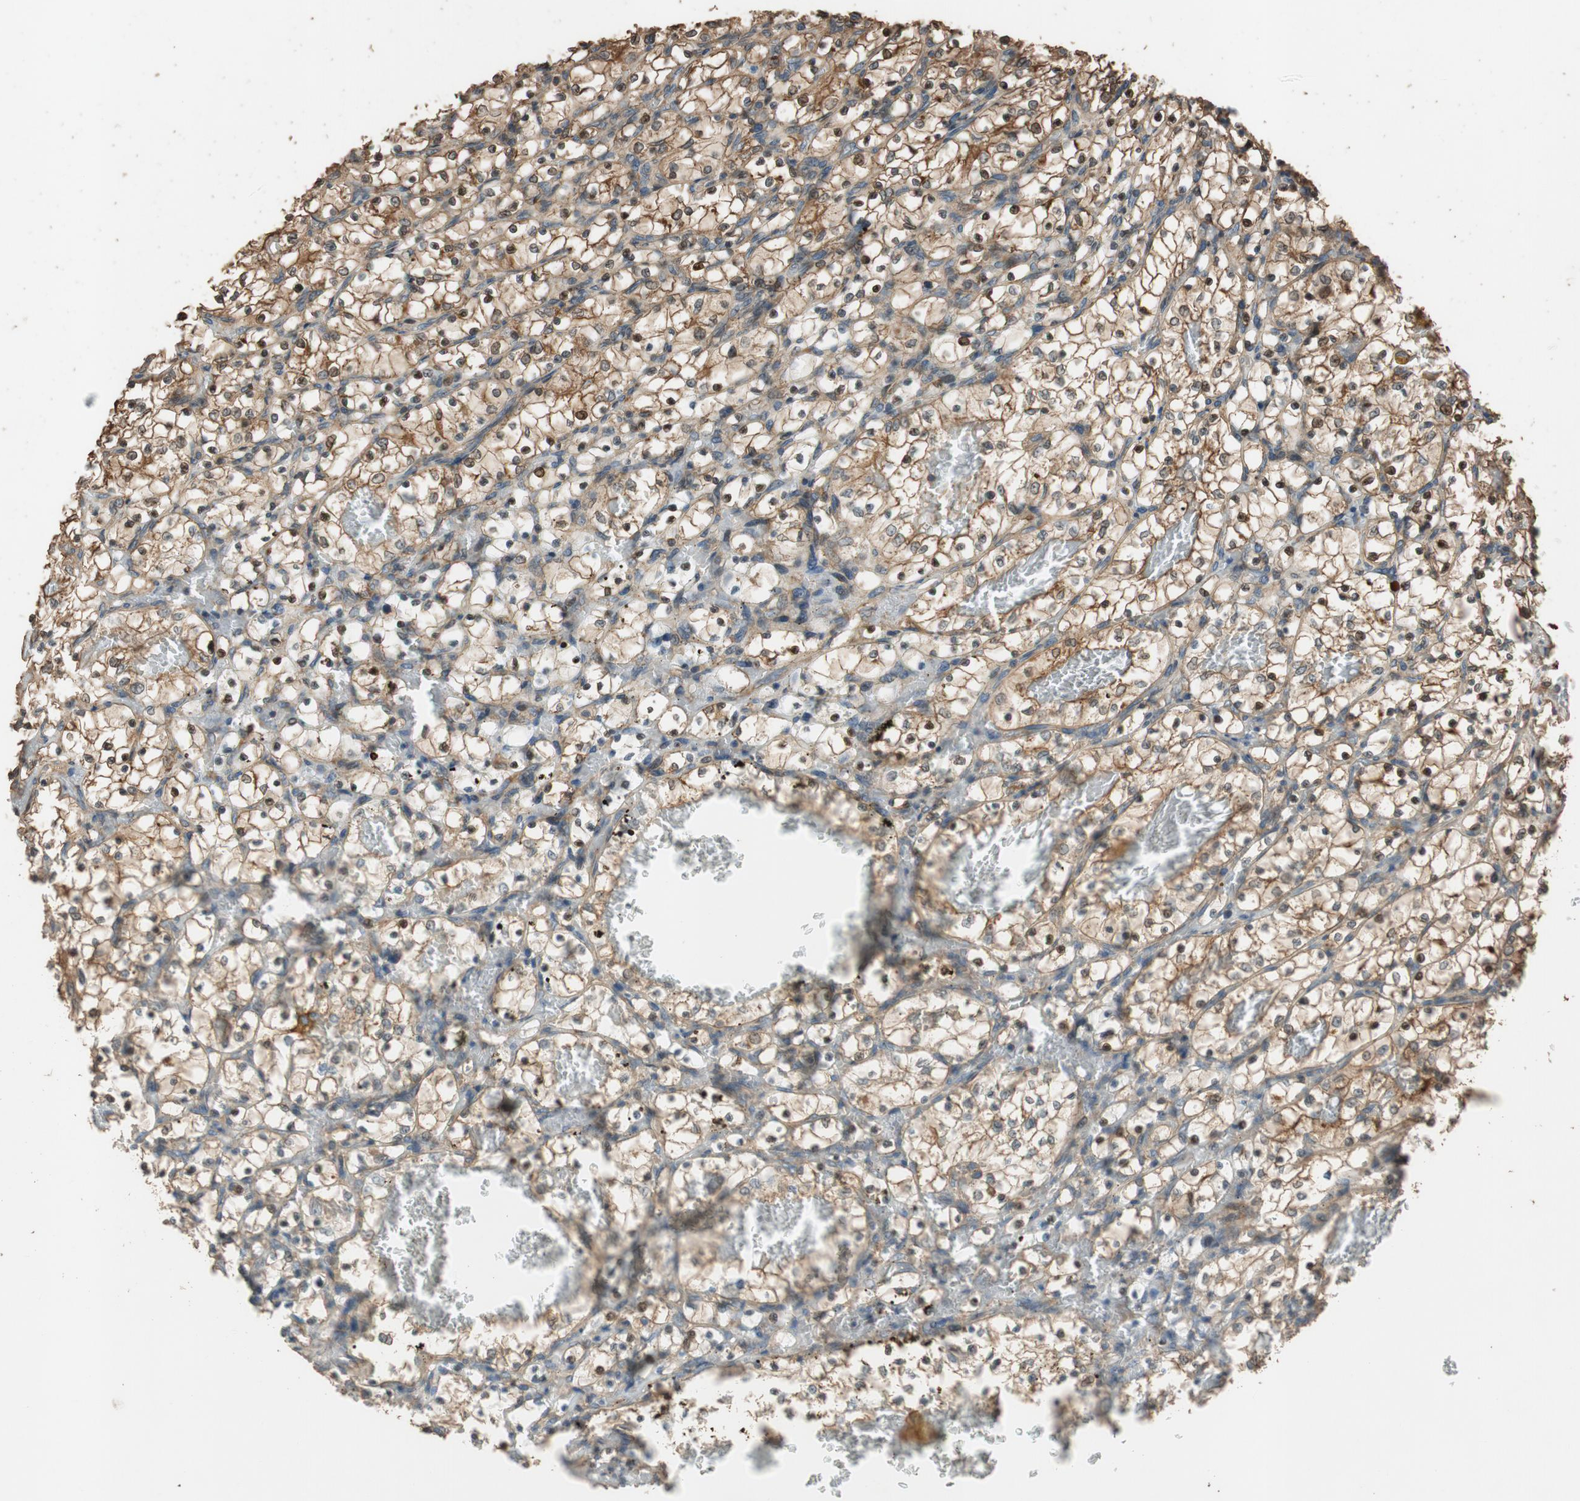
{"staining": {"intensity": "moderate", "quantity": "25%-75%", "location": "cytoplasmic/membranous,nuclear"}, "tissue": "renal cancer", "cell_type": "Tumor cells", "image_type": "cancer", "snomed": [{"axis": "morphology", "description": "Adenocarcinoma, NOS"}, {"axis": "topography", "description": "Kidney"}], "caption": "DAB immunohistochemical staining of adenocarcinoma (renal) shows moderate cytoplasmic/membranous and nuclear protein staining in about 25%-75% of tumor cells.", "gene": "MST1R", "patient": {"sex": "female", "age": 69}}